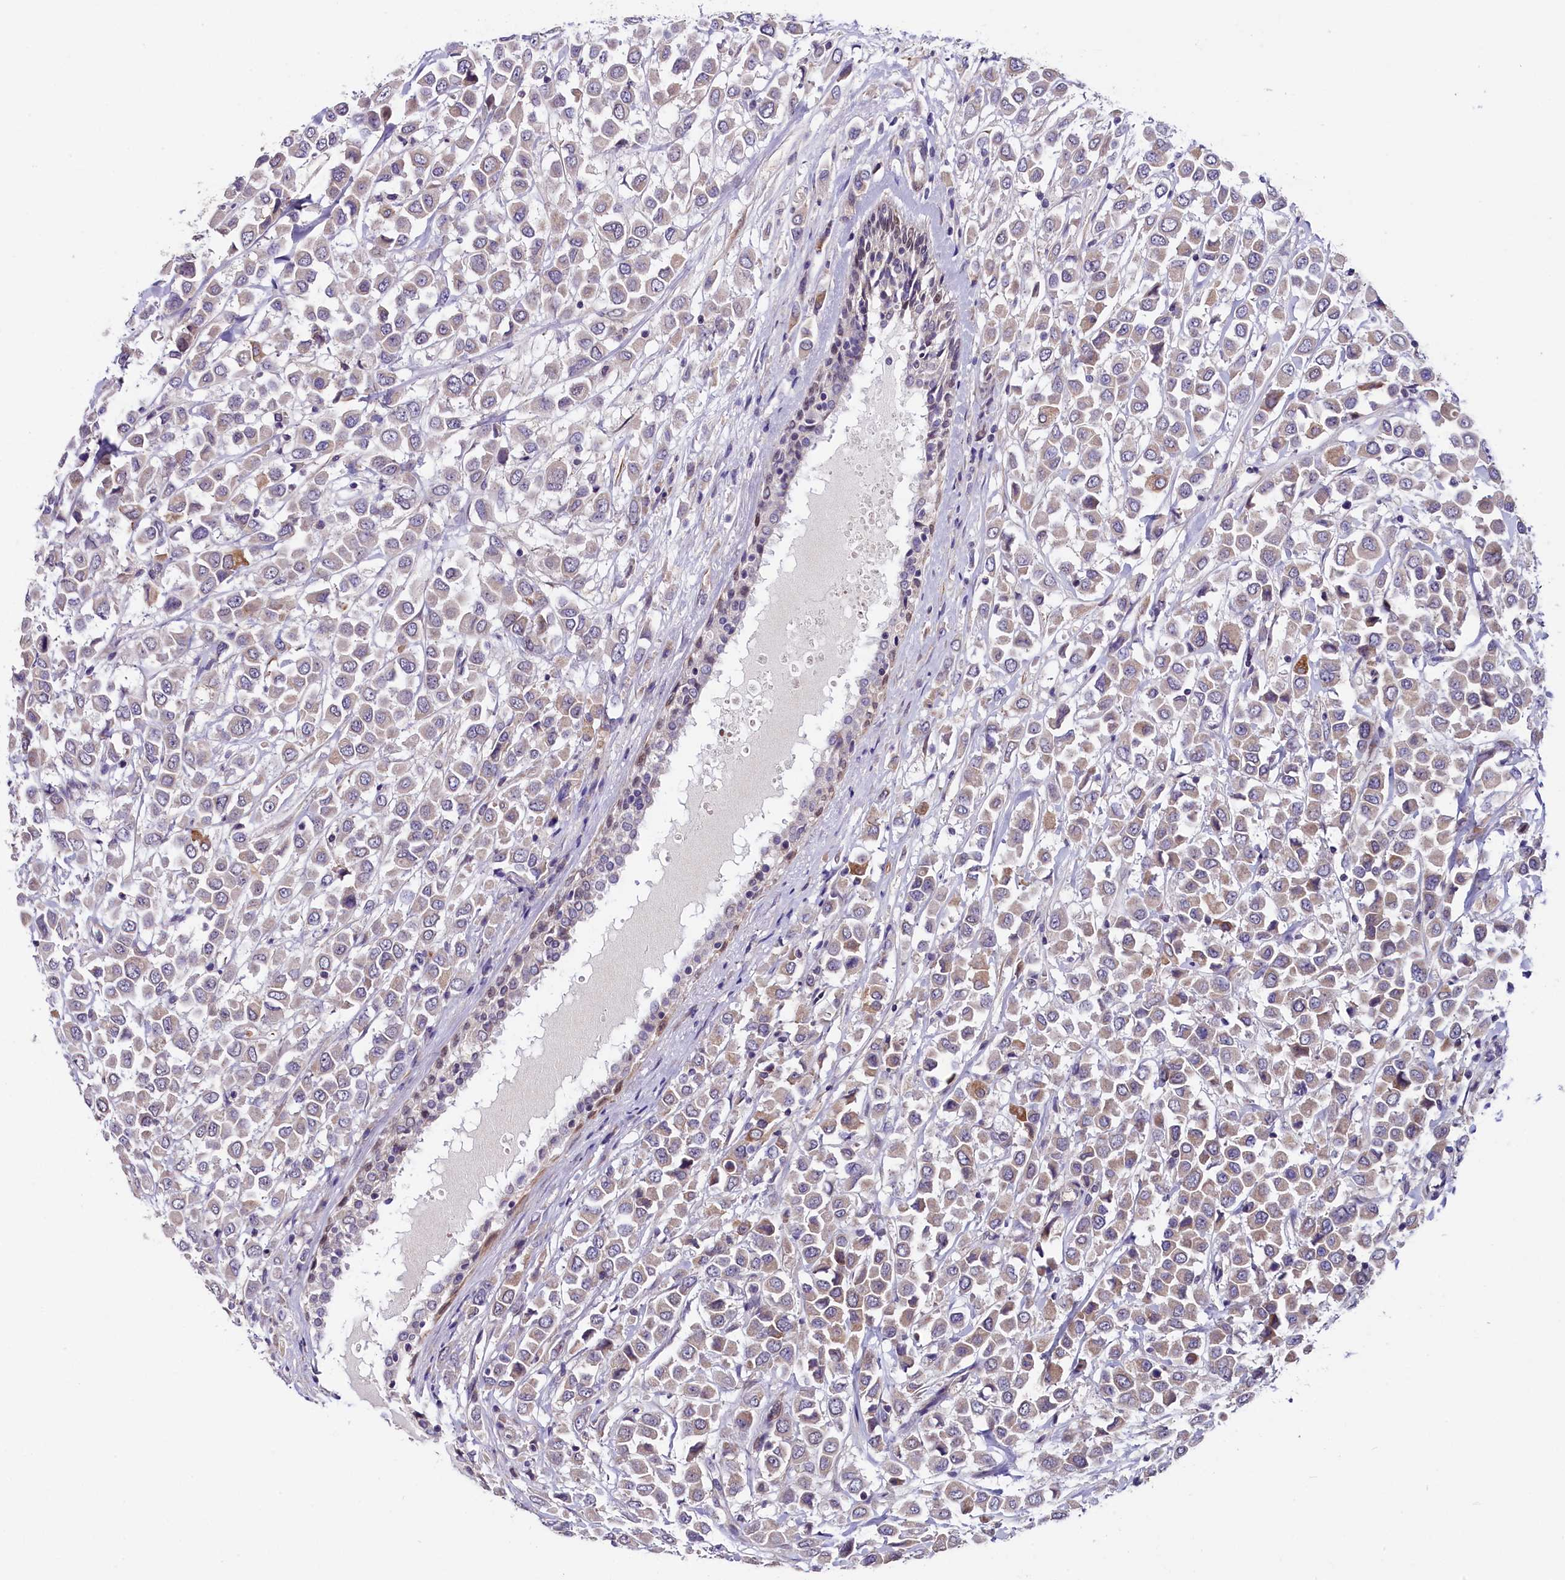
{"staining": {"intensity": "weak", "quantity": "25%-75%", "location": "cytoplasmic/membranous"}, "tissue": "breast cancer", "cell_type": "Tumor cells", "image_type": "cancer", "snomed": [{"axis": "morphology", "description": "Duct carcinoma"}, {"axis": "topography", "description": "Breast"}], "caption": "Immunohistochemistry photomicrograph of human intraductal carcinoma (breast) stained for a protein (brown), which exhibits low levels of weak cytoplasmic/membranous staining in about 25%-75% of tumor cells.", "gene": "SLC39A6", "patient": {"sex": "female", "age": 61}}